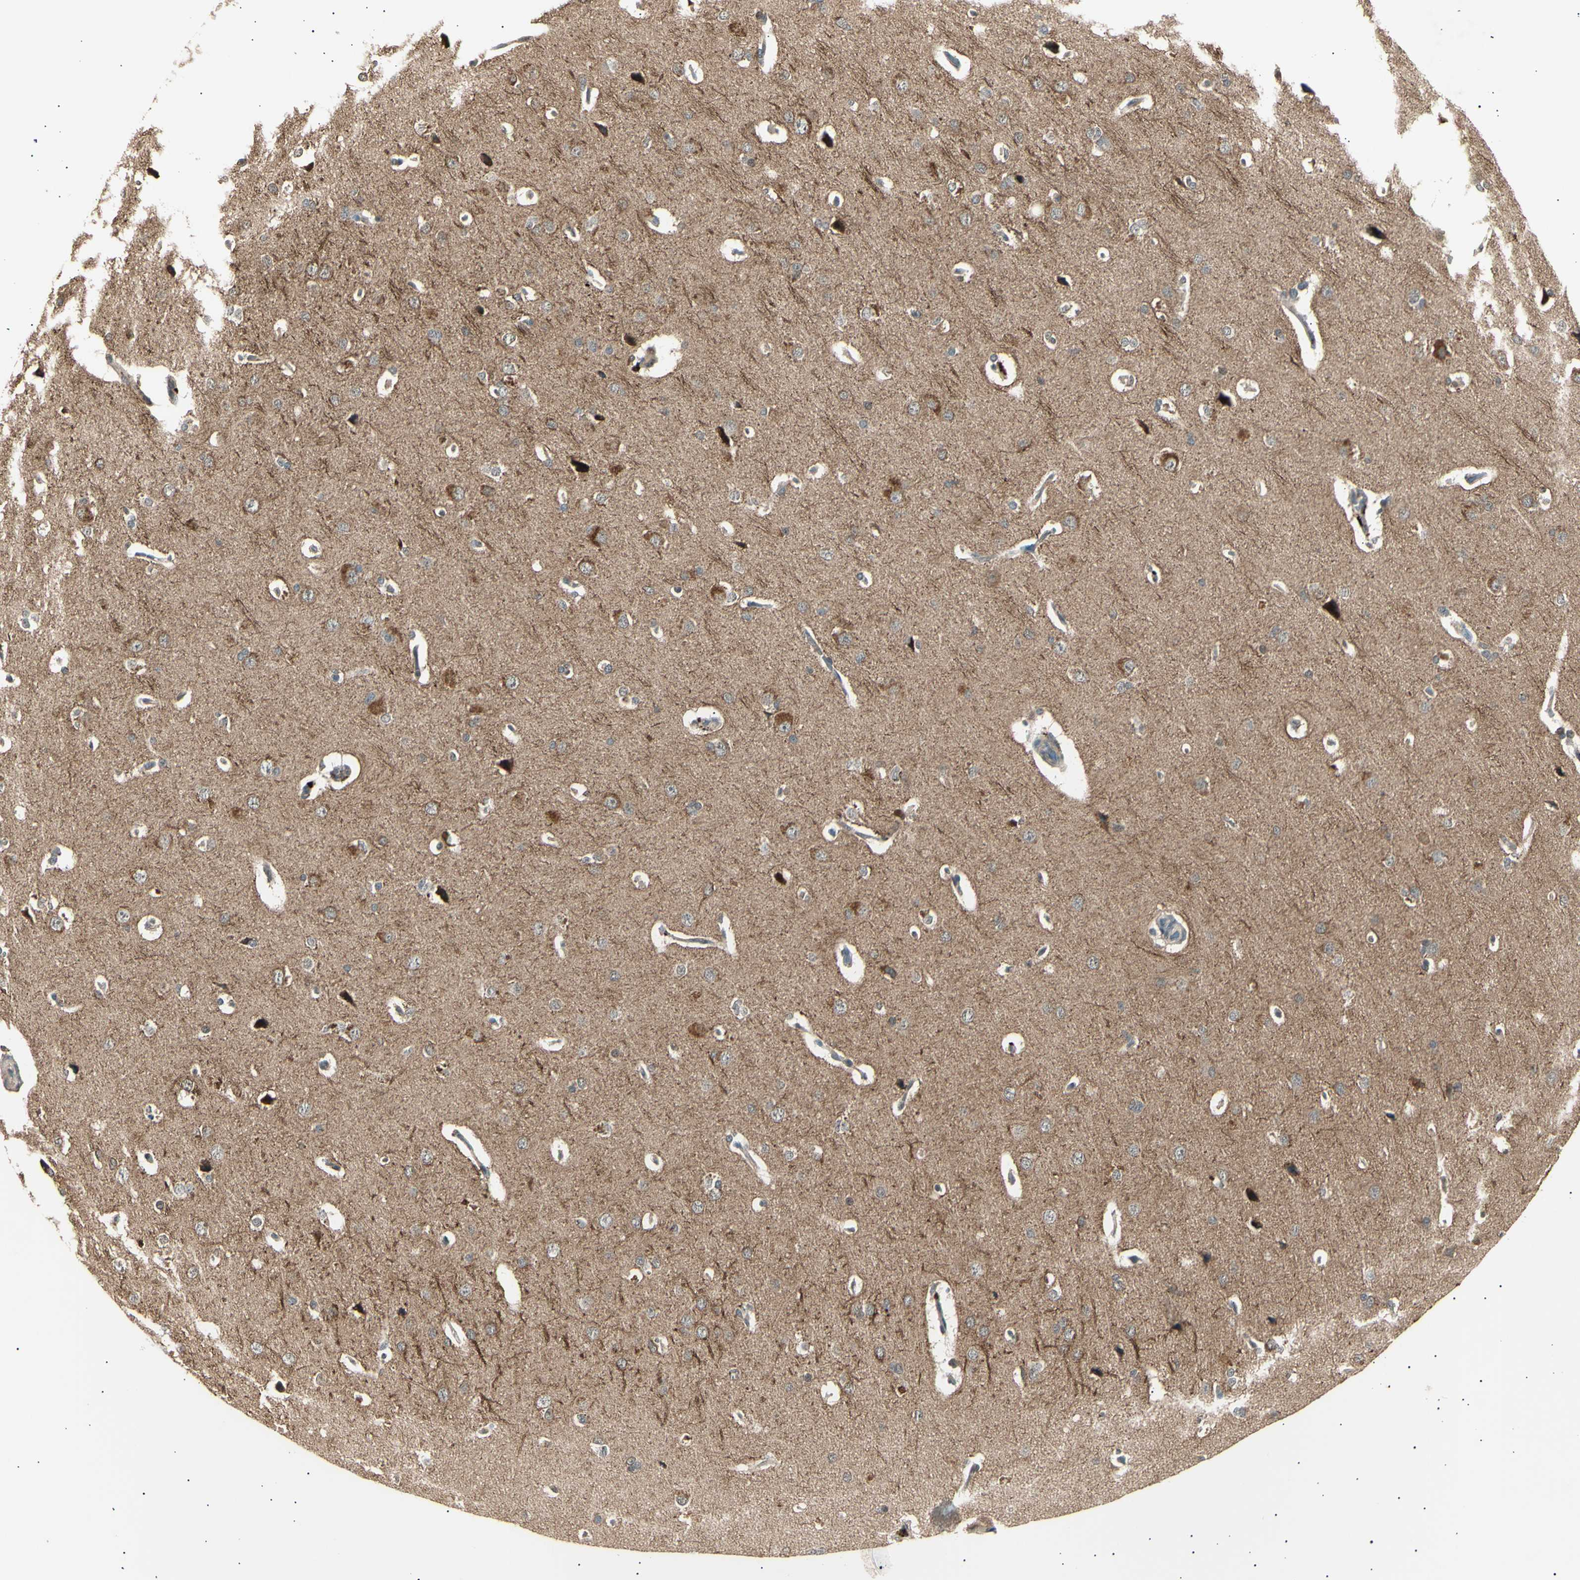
{"staining": {"intensity": "negative", "quantity": "none", "location": "none"}, "tissue": "cerebral cortex", "cell_type": "Endothelial cells", "image_type": "normal", "snomed": [{"axis": "morphology", "description": "Normal tissue, NOS"}, {"axis": "topography", "description": "Cerebral cortex"}], "caption": "Micrograph shows no significant protein staining in endothelial cells of unremarkable cerebral cortex. (Brightfield microscopy of DAB (3,3'-diaminobenzidine) IHC at high magnification).", "gene": "NUAK2", "patient": {"sex": "male", "age": 62}}